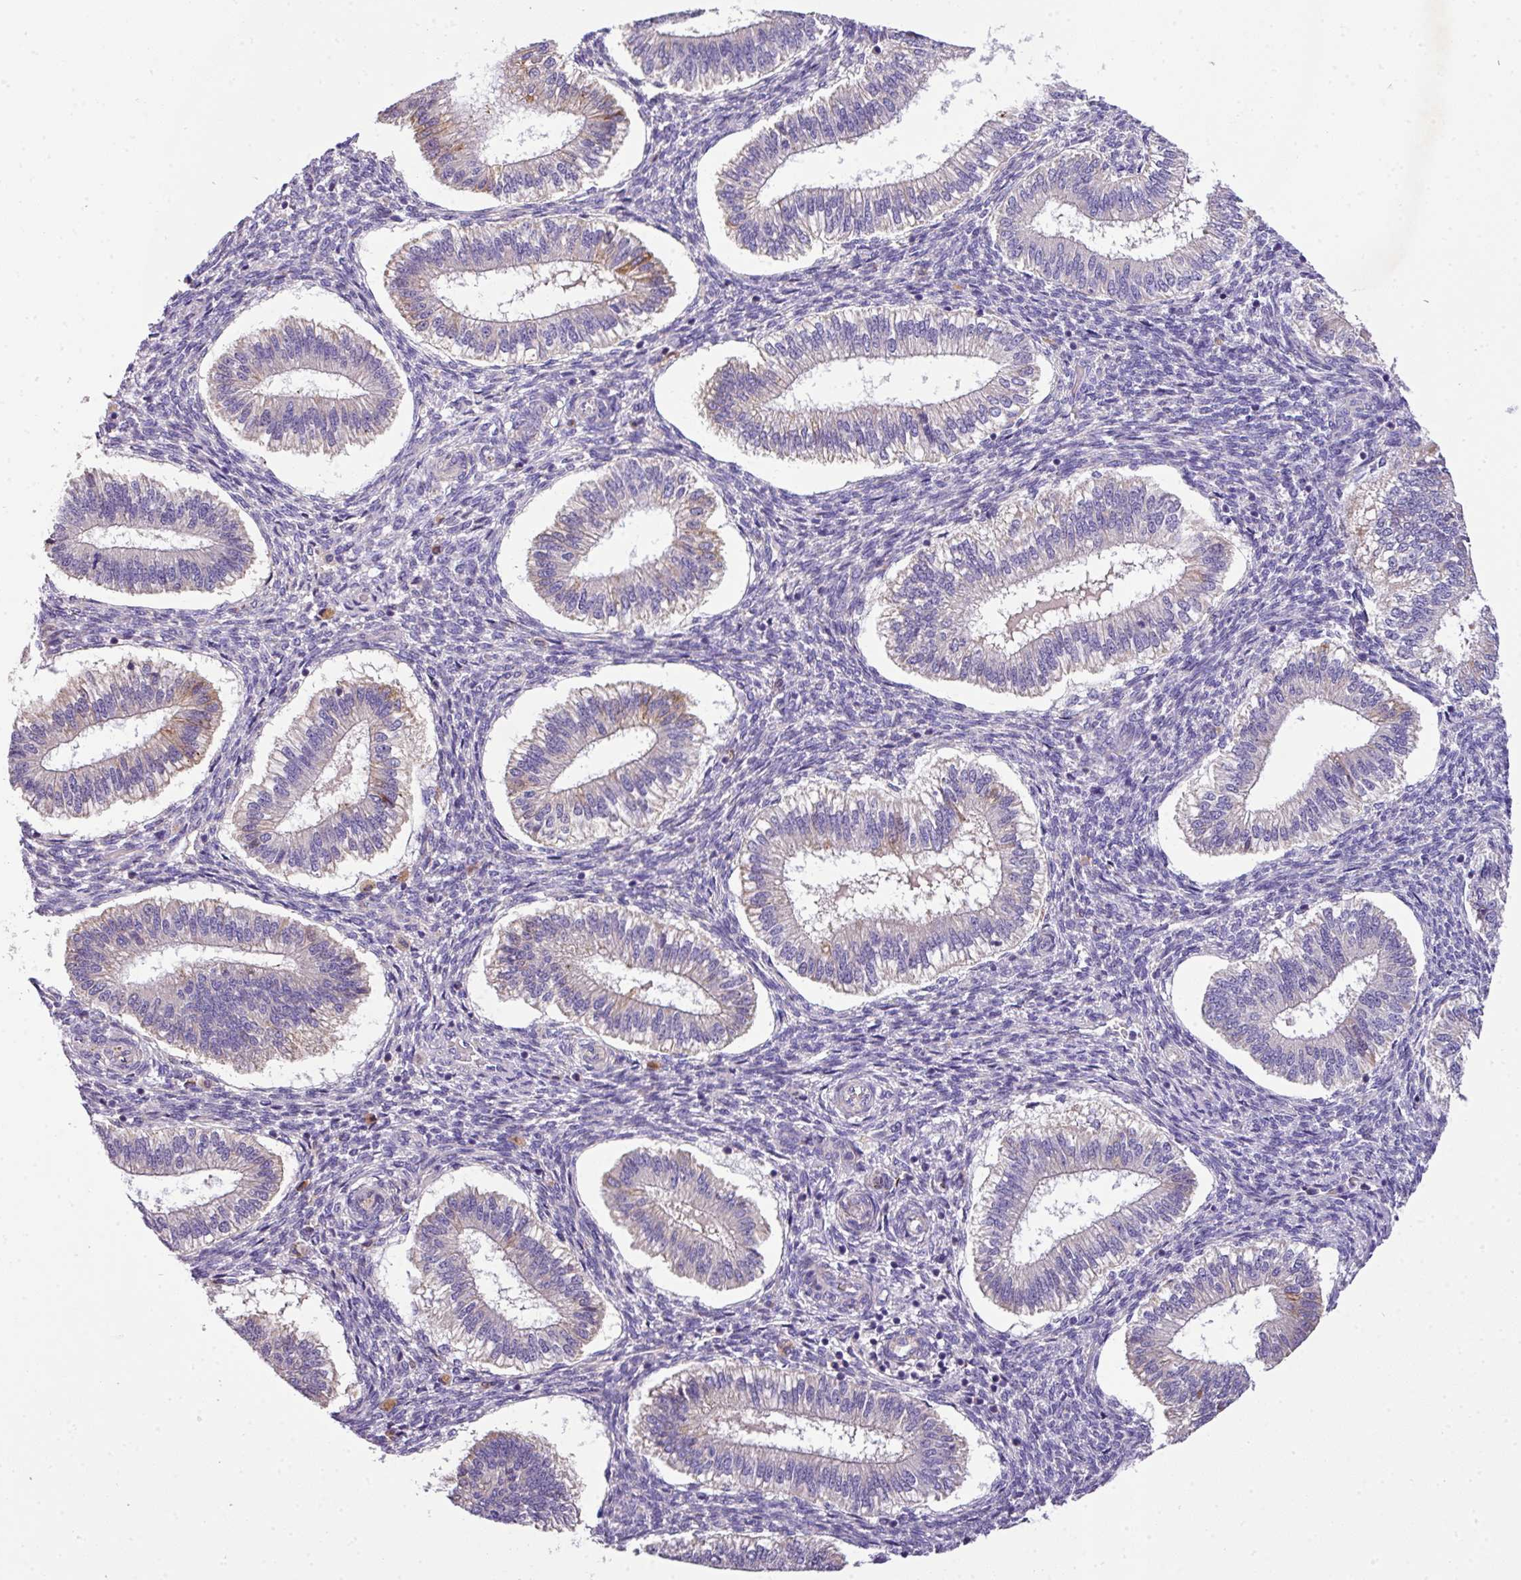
{"staining": {"intensity": "negative", "quantity": "none", "location": "none"}, "tissue": "endometrium", "cell_type": "Cells in endometrial stroma", "image_type": "normal", "snomed": [{"axis": "morphology", "description": "Normal tissue, NOS"}, {"axis": "topography", "description": "Endometrium"}], "caption": "The micrograph displays no significant expression in cells in endometrial stroma of endometrium.", "gene": "ANXA2R", "patient": {"sex": "female", "age": 25}}